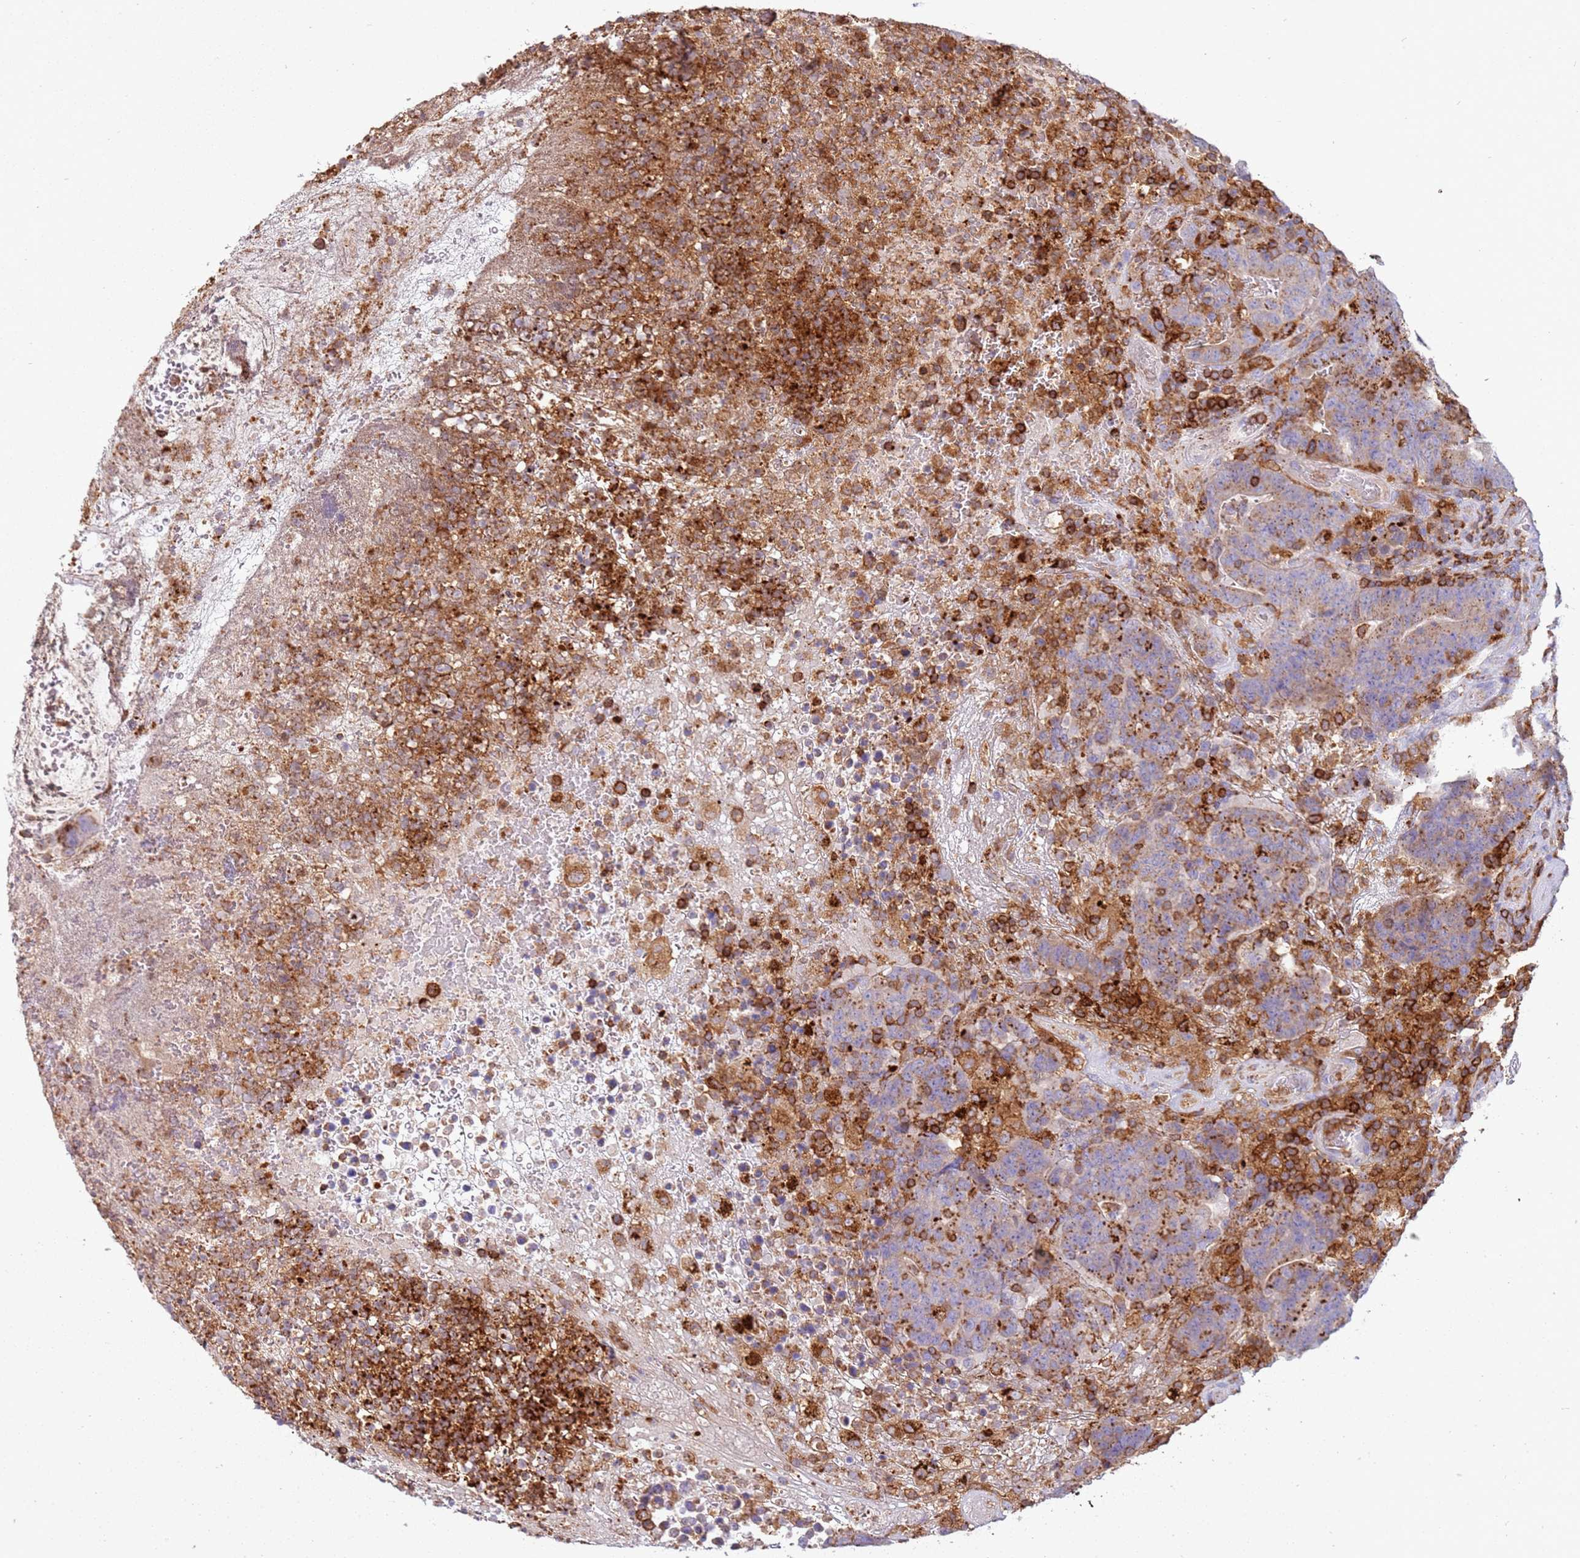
{"staining": {"intensity": "moderate", "quantity": ">75%", "location": "cytoplasmic/membranous"}, "tissue": "colorectal cancer", "cell_type": "Tumor cells", "image_type": "cancer", "snomed": [{"axis": "morphology", "description": "Normal tissue, NOS"}, {"axis": "morphology", "description": "Adenocarcinoma, NOS"}, {"axis": "topography", "description": "Colon"}], "caption": "There is medium levels of moderate cytoplasmic/membranous staining in tumor cells of colorectal cancer (adenocarcinoma), as demonstrated by immunohistochemical staining (brown color).", "gene": "TTPAL", "patient": {"sex": "female", "age": 75}}